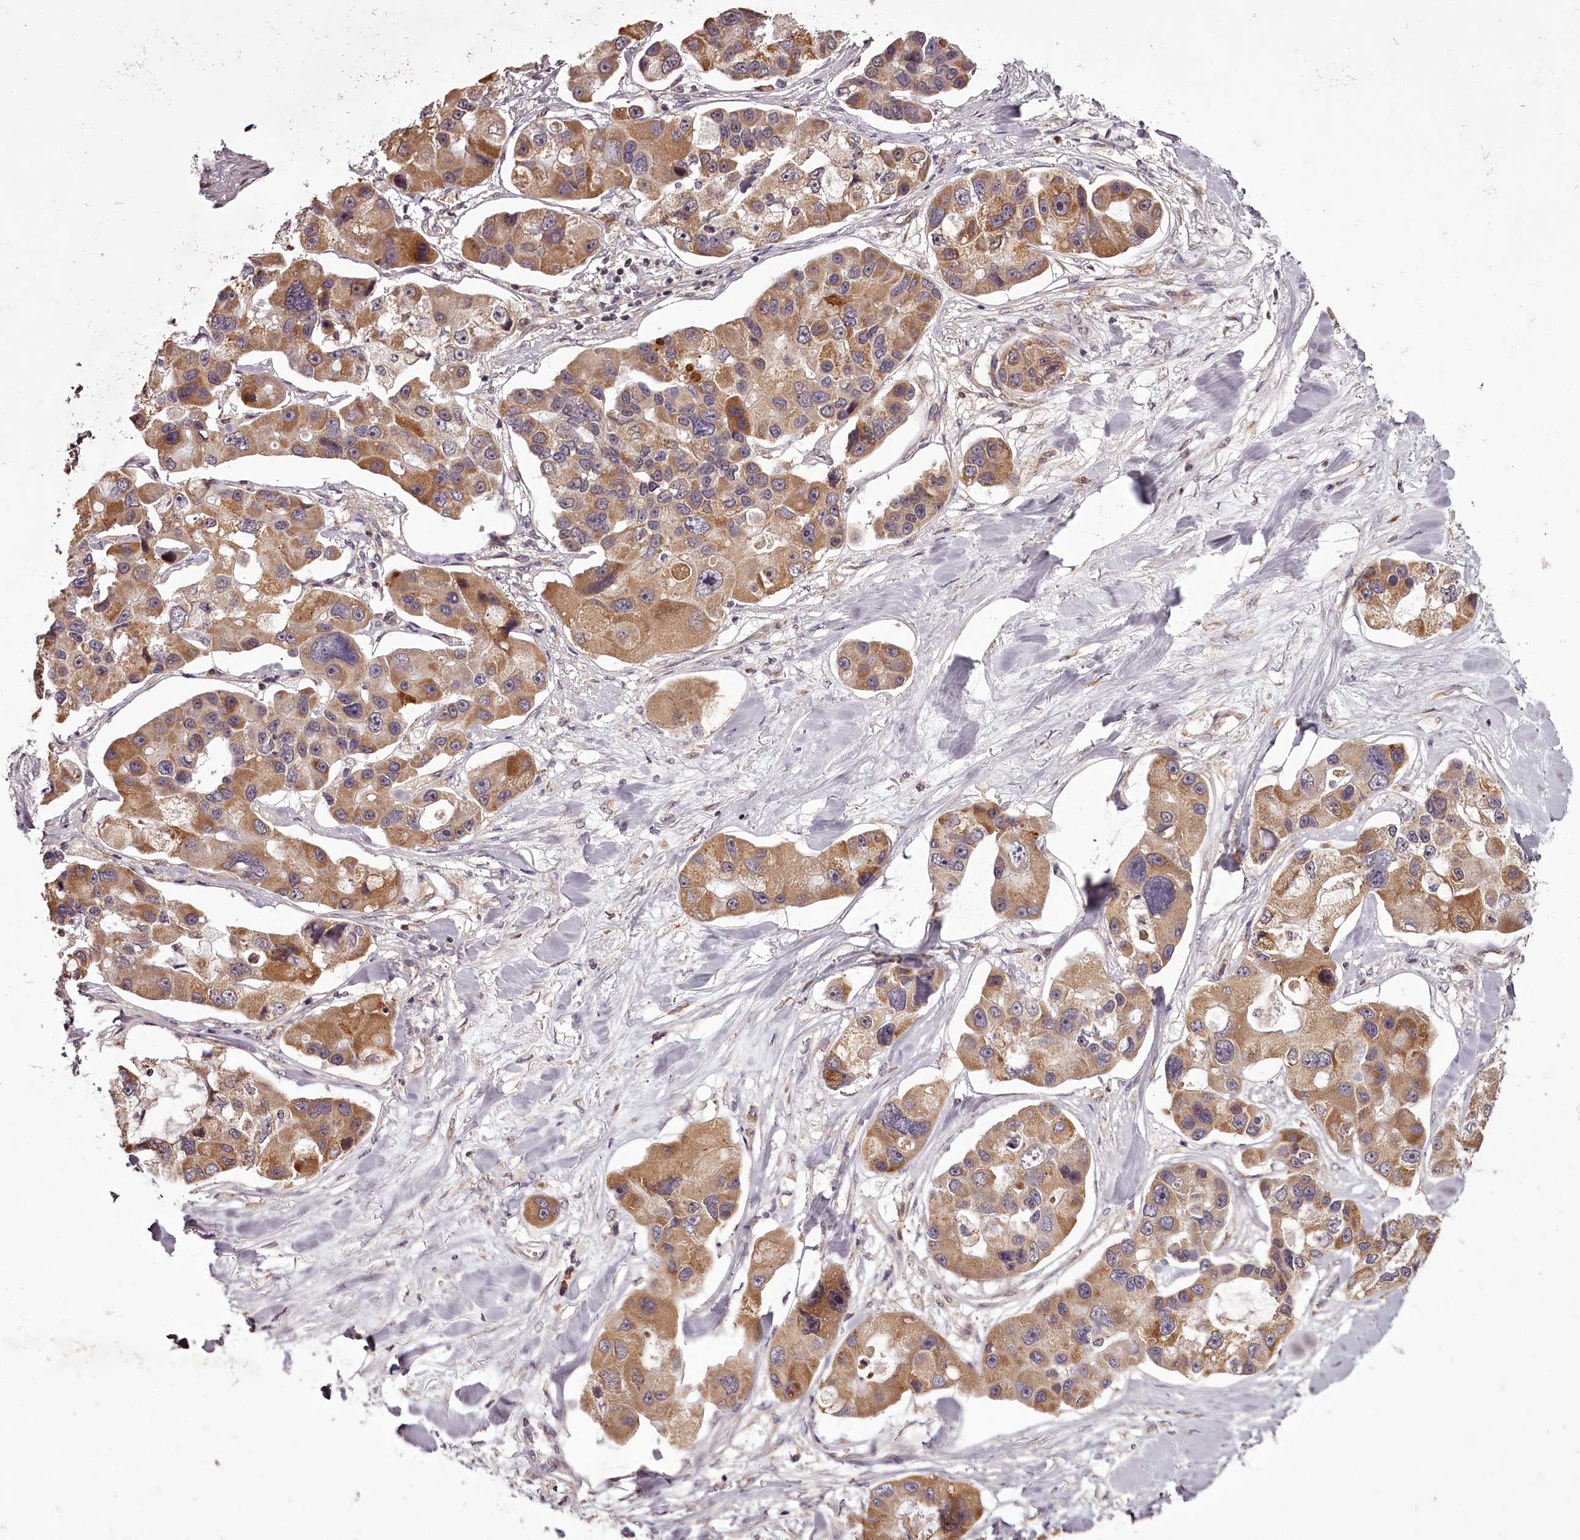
{"staining": {"intensity": "moderate", "quantity": ">75%", "location": "cytoplasmic/membranous"}, "tissue": "lung cancer", "cell_type": "Tumor cells", "image_type": "cancer", "snomed": [{"axis": "morphology", "description": "Adenocarcinoma, NOS"}, {"axis": "topography", "description": "Lung"}], "caption": "There is medium levels of moderate cytoplasmic/membranous expression in tumor cells of lung cancer, as demonstrated by immunohistochemical staining (brown color).", "gene": "CCDC92", "patient": {"sex": "female", "age": 54}}